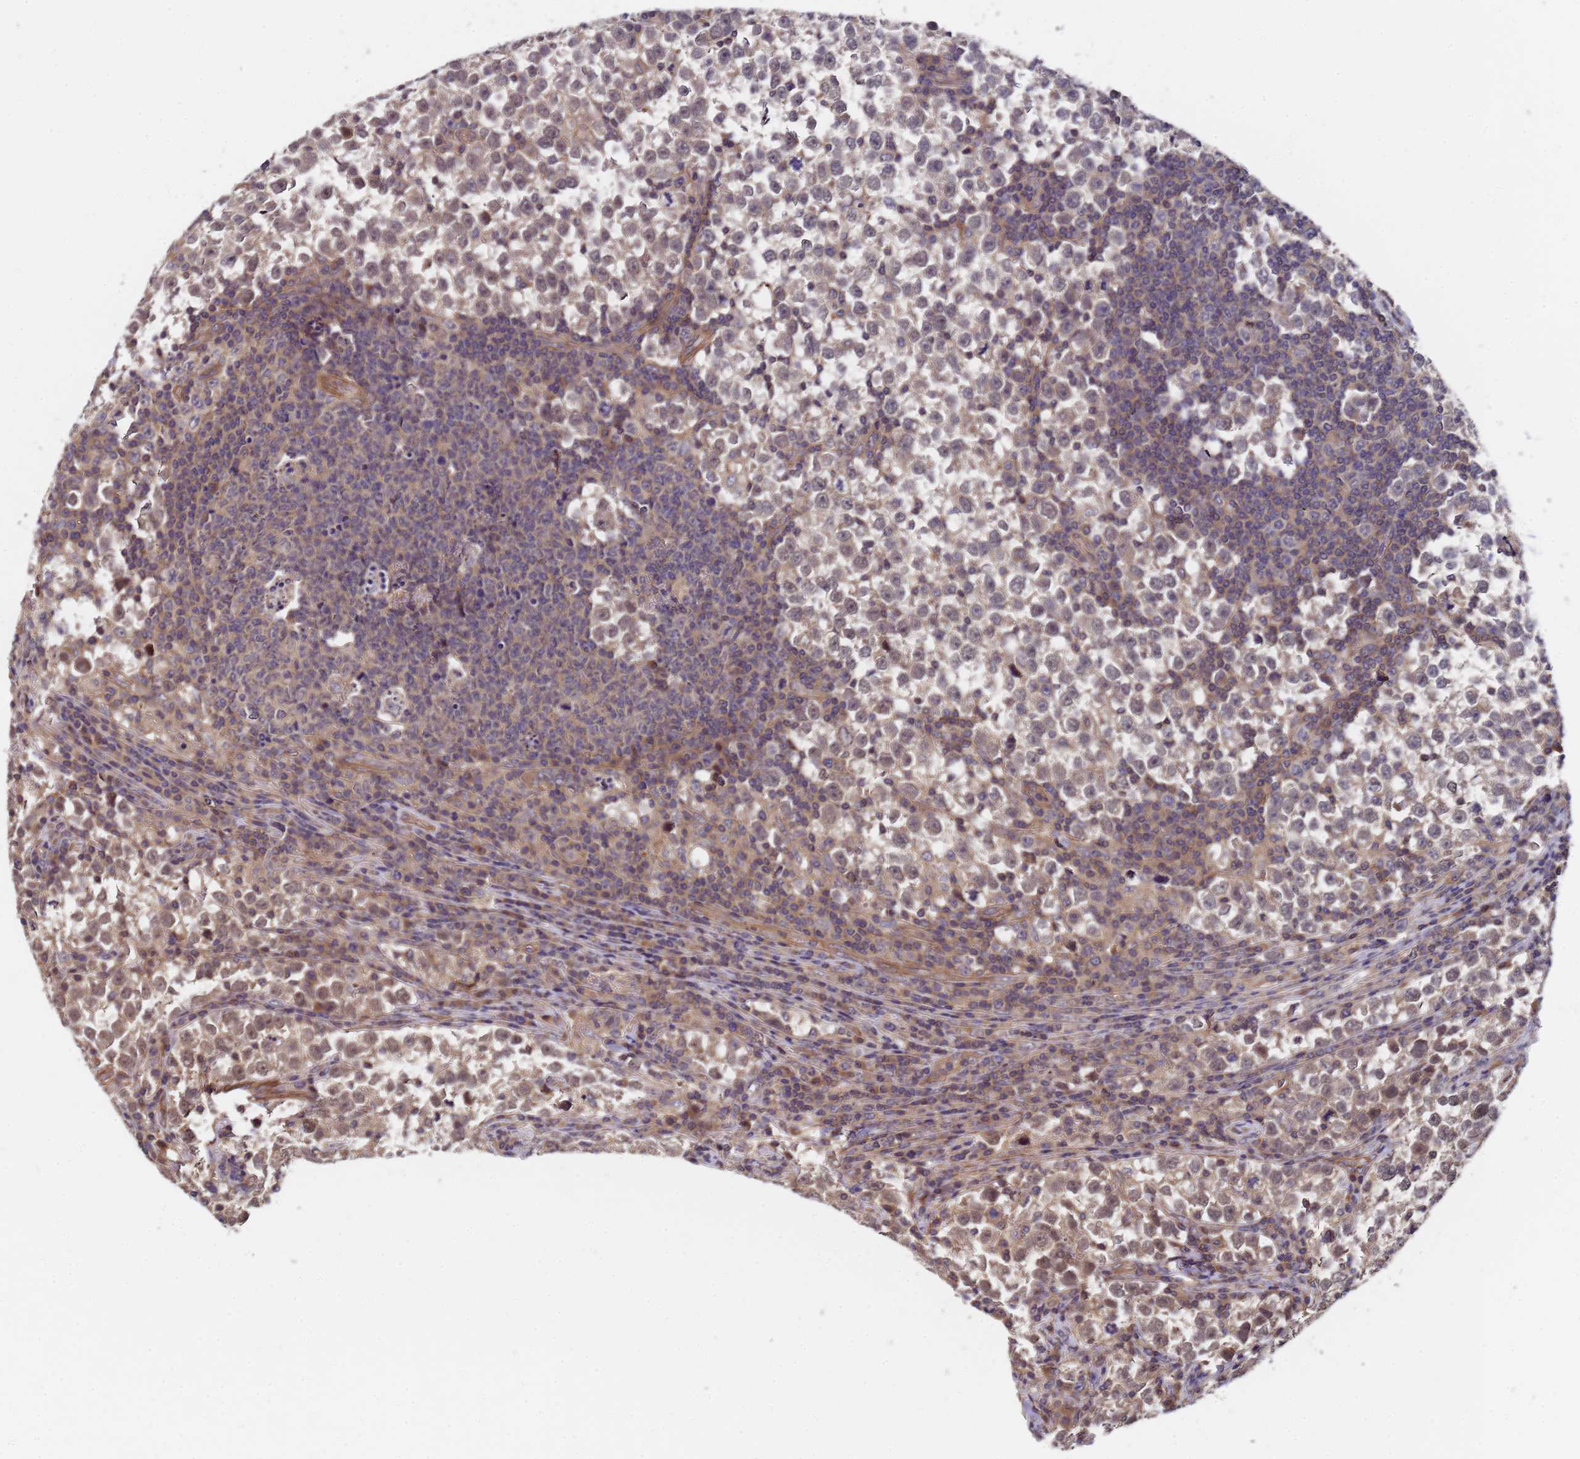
{"staining": {"intensity": "weak", "quantity": ">75%", "location": "cytoplasmic/membranous,nuclear"}, "tissue": "testis cancer", "cell_type": "Tumor cells", "image_type": "cancer", "snomed": [{"axis": "morphology", "description": "Normal tissue, NOS"}, {"axis": "morphology", "description": "Seminoma, NOS"}, {"axis": "topography", "description": "Testis"}], "caption": "Testis cancer tissue demonstrates weak cytoplasmic/membranous and nuclear positivity in approximately >75% of tumor cells", "gene": "GSTCD", "patient": {"sex": "male", "age": 43}}